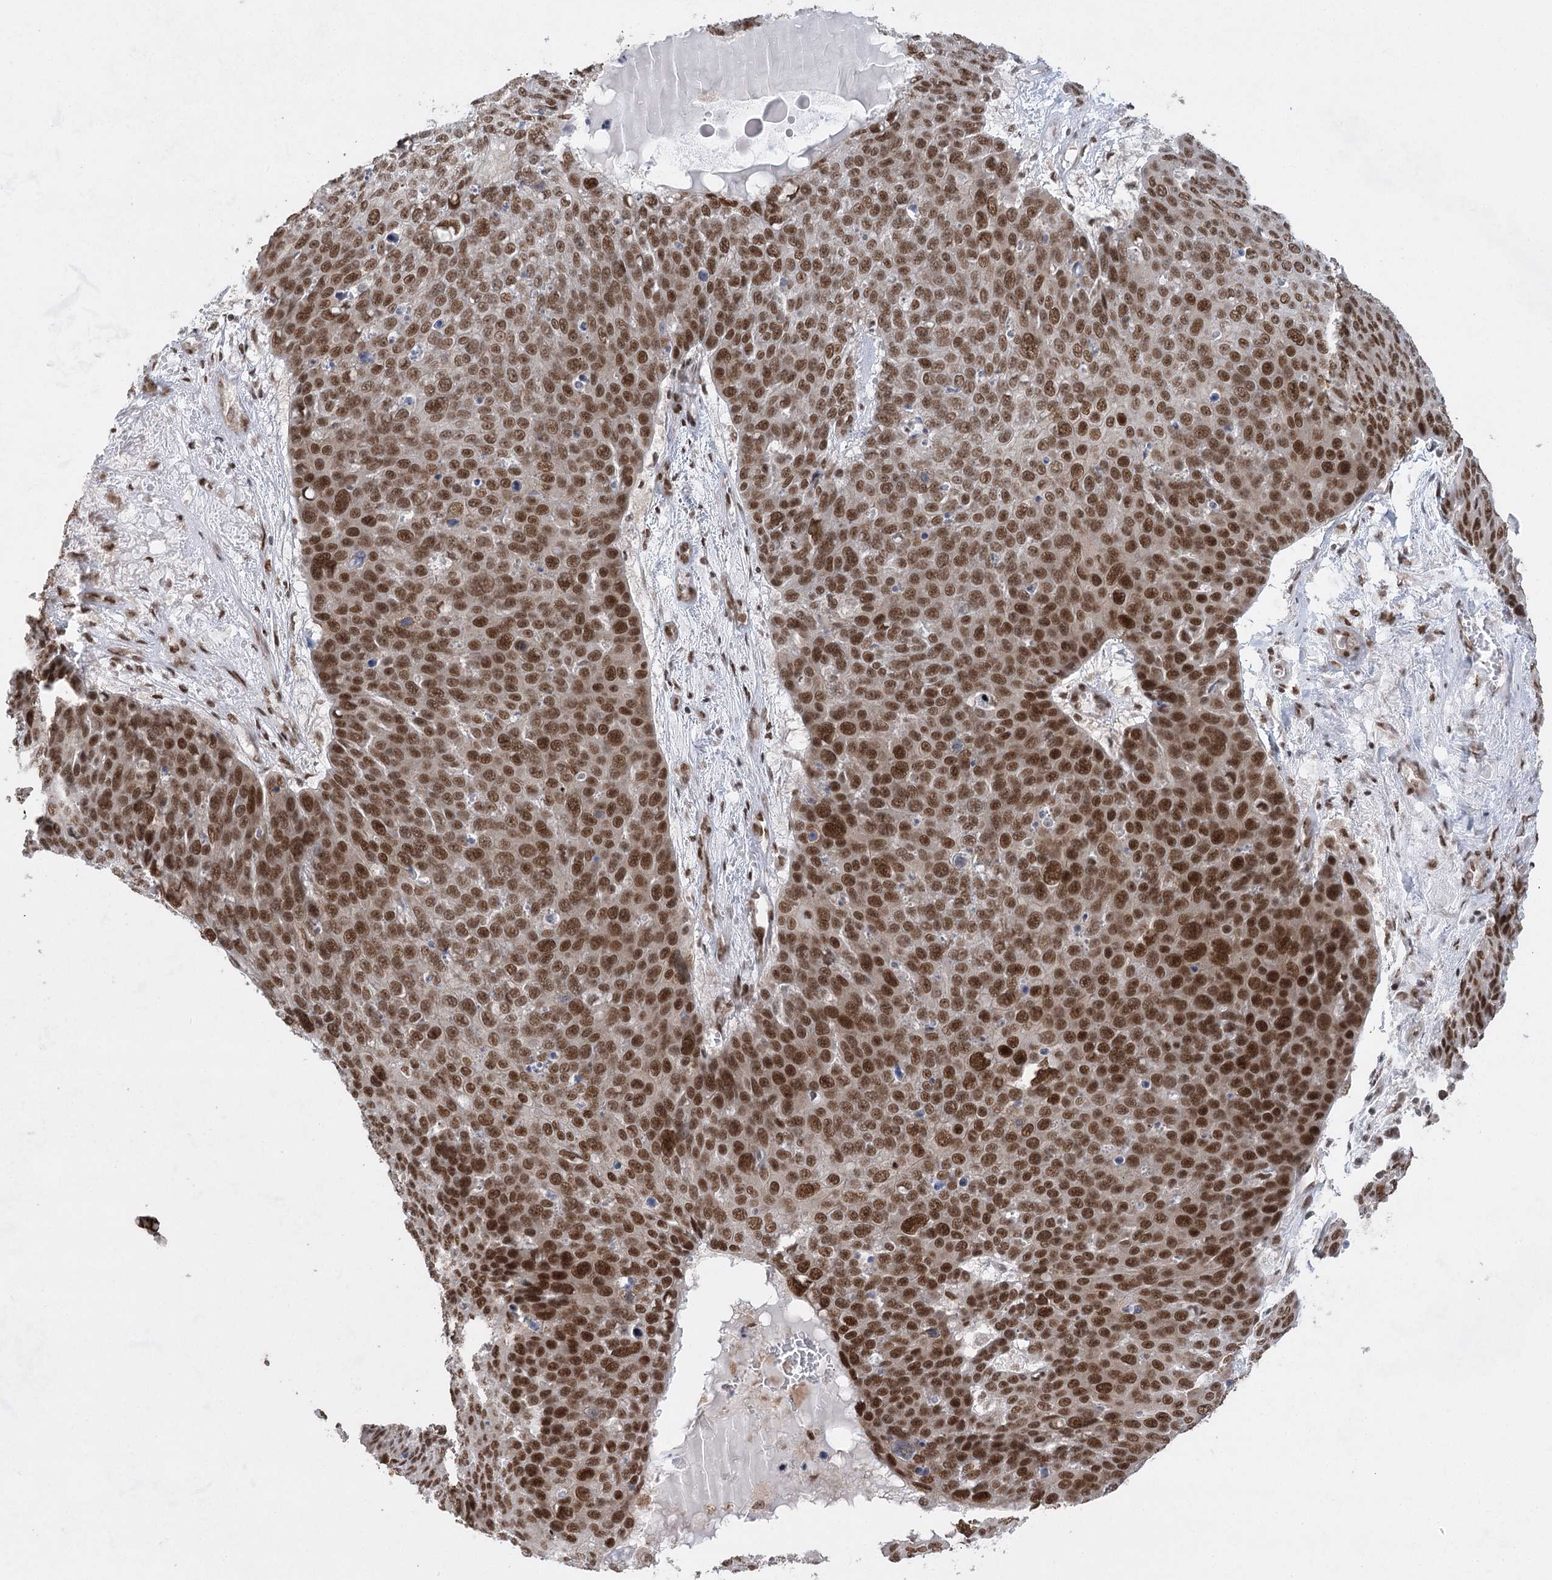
{"staining": {"intensity": "strong", "quantity": ">75%", "location": "nuclear"}, "tissue": "skin cancer", "cell_type": "Tumor cells", "image_type": "cancer", "snomed": [{"axis": "morphology", "description": "Squamous cell carcinoma, NOS"}, {"axis": "topography", "description": "Skin"}], "caption": "Tumor cells display high levels of strong nuclear expression in approximately >75% of cells in skin cancer (squamous cell carcinoma).", "gene": "ZCCHC8", "patient": {"sex": "male", "age": 71}}